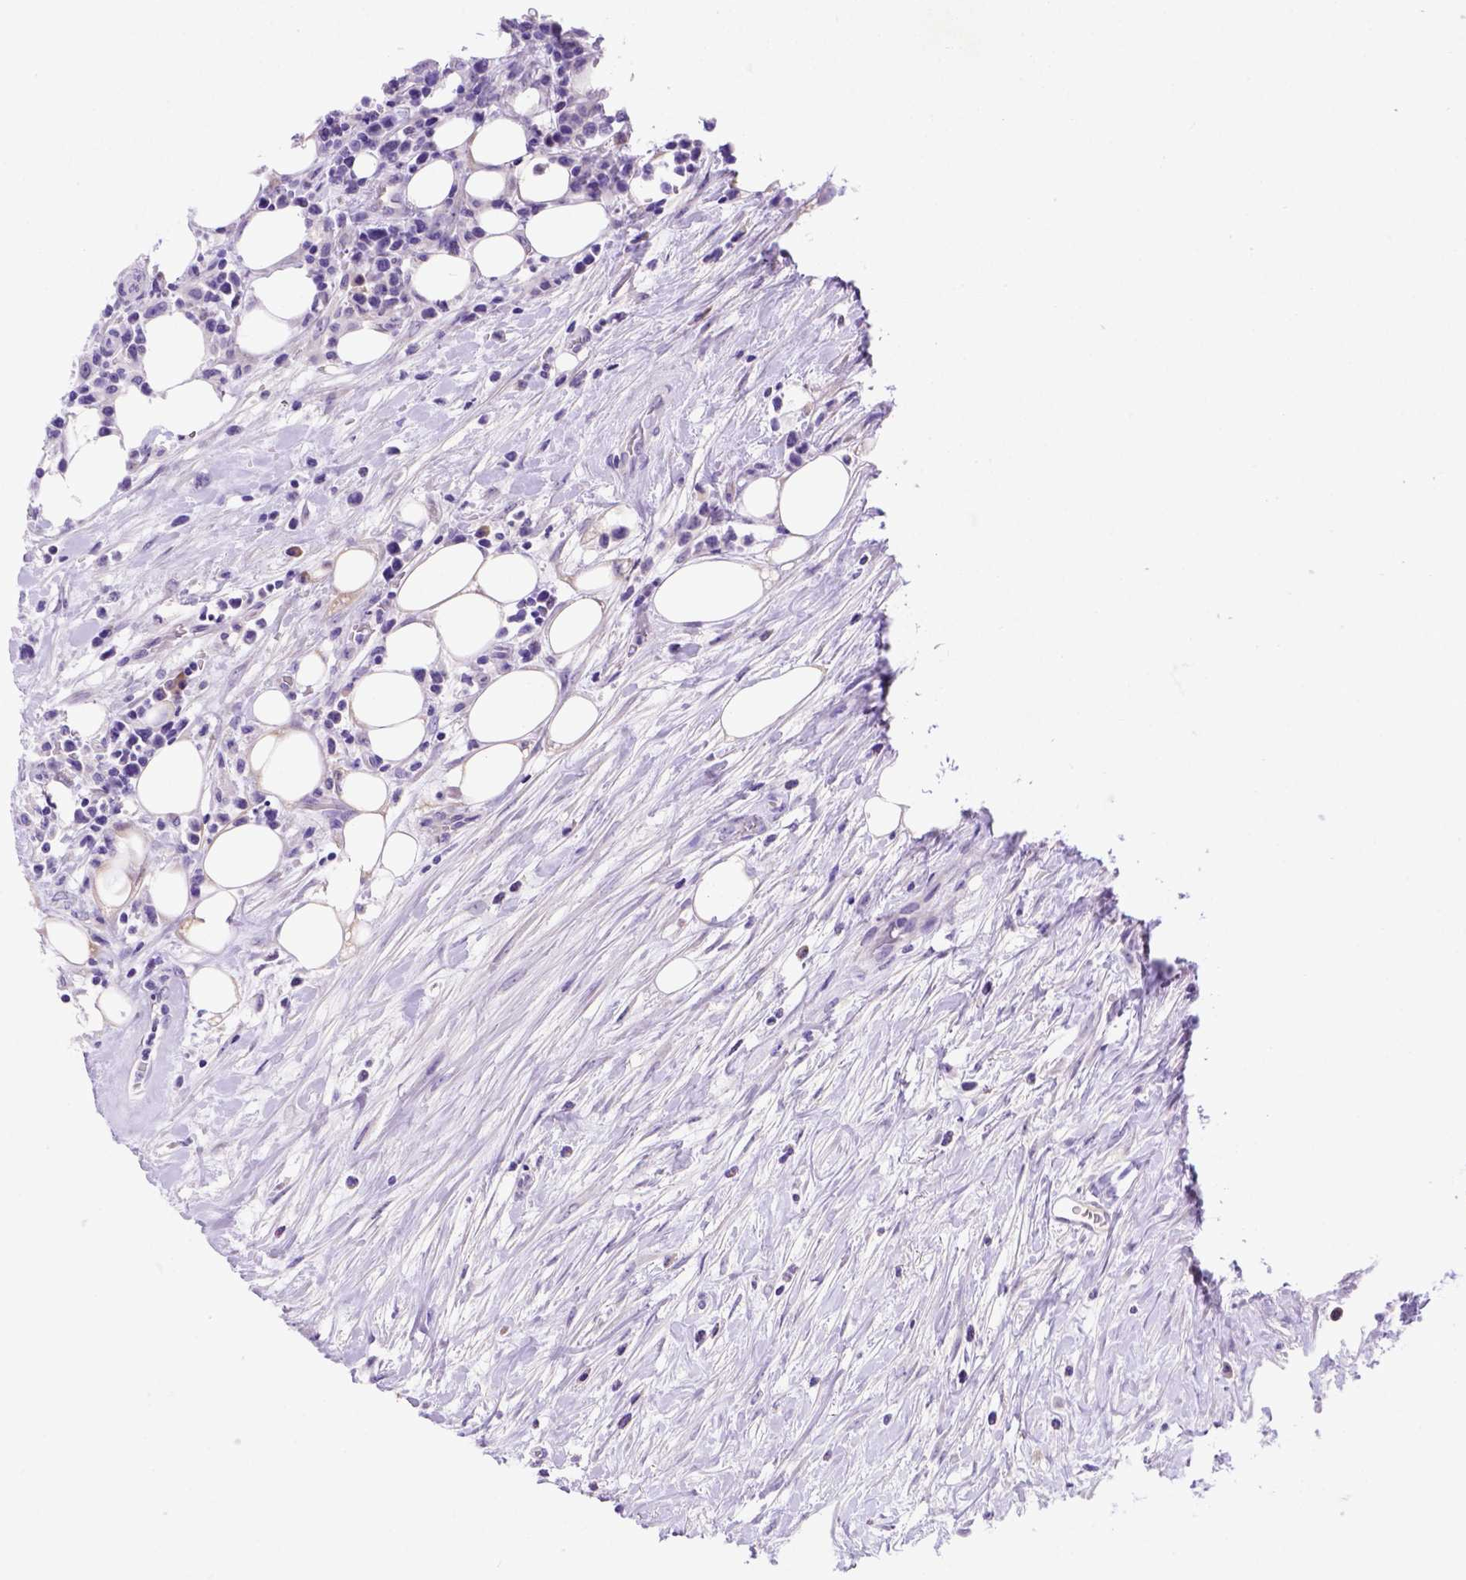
{"staining": {"intensity": "negative", "quantity": "none", "location": "none"}, "tissue": "lymphoma", "cell_type": "Tumor cells", "image_type": "cancer", "snomed": [{"axis": "morphology", "description": "Malignant lymphoma, non-Hodgkin's type, High grade"}, {"axis": "topography", "description": "Soft tissue"}], "caption": "An immunohistochemistry image of high-grade malignant lymphoma, non-Hodgkin's type is shown. There is no staining in tumor cells of high-grade malignant lymphoma, non-Hodgkin's type.", "gene": "FAM81B", "patient": {"sex": "female", "age": 56}}